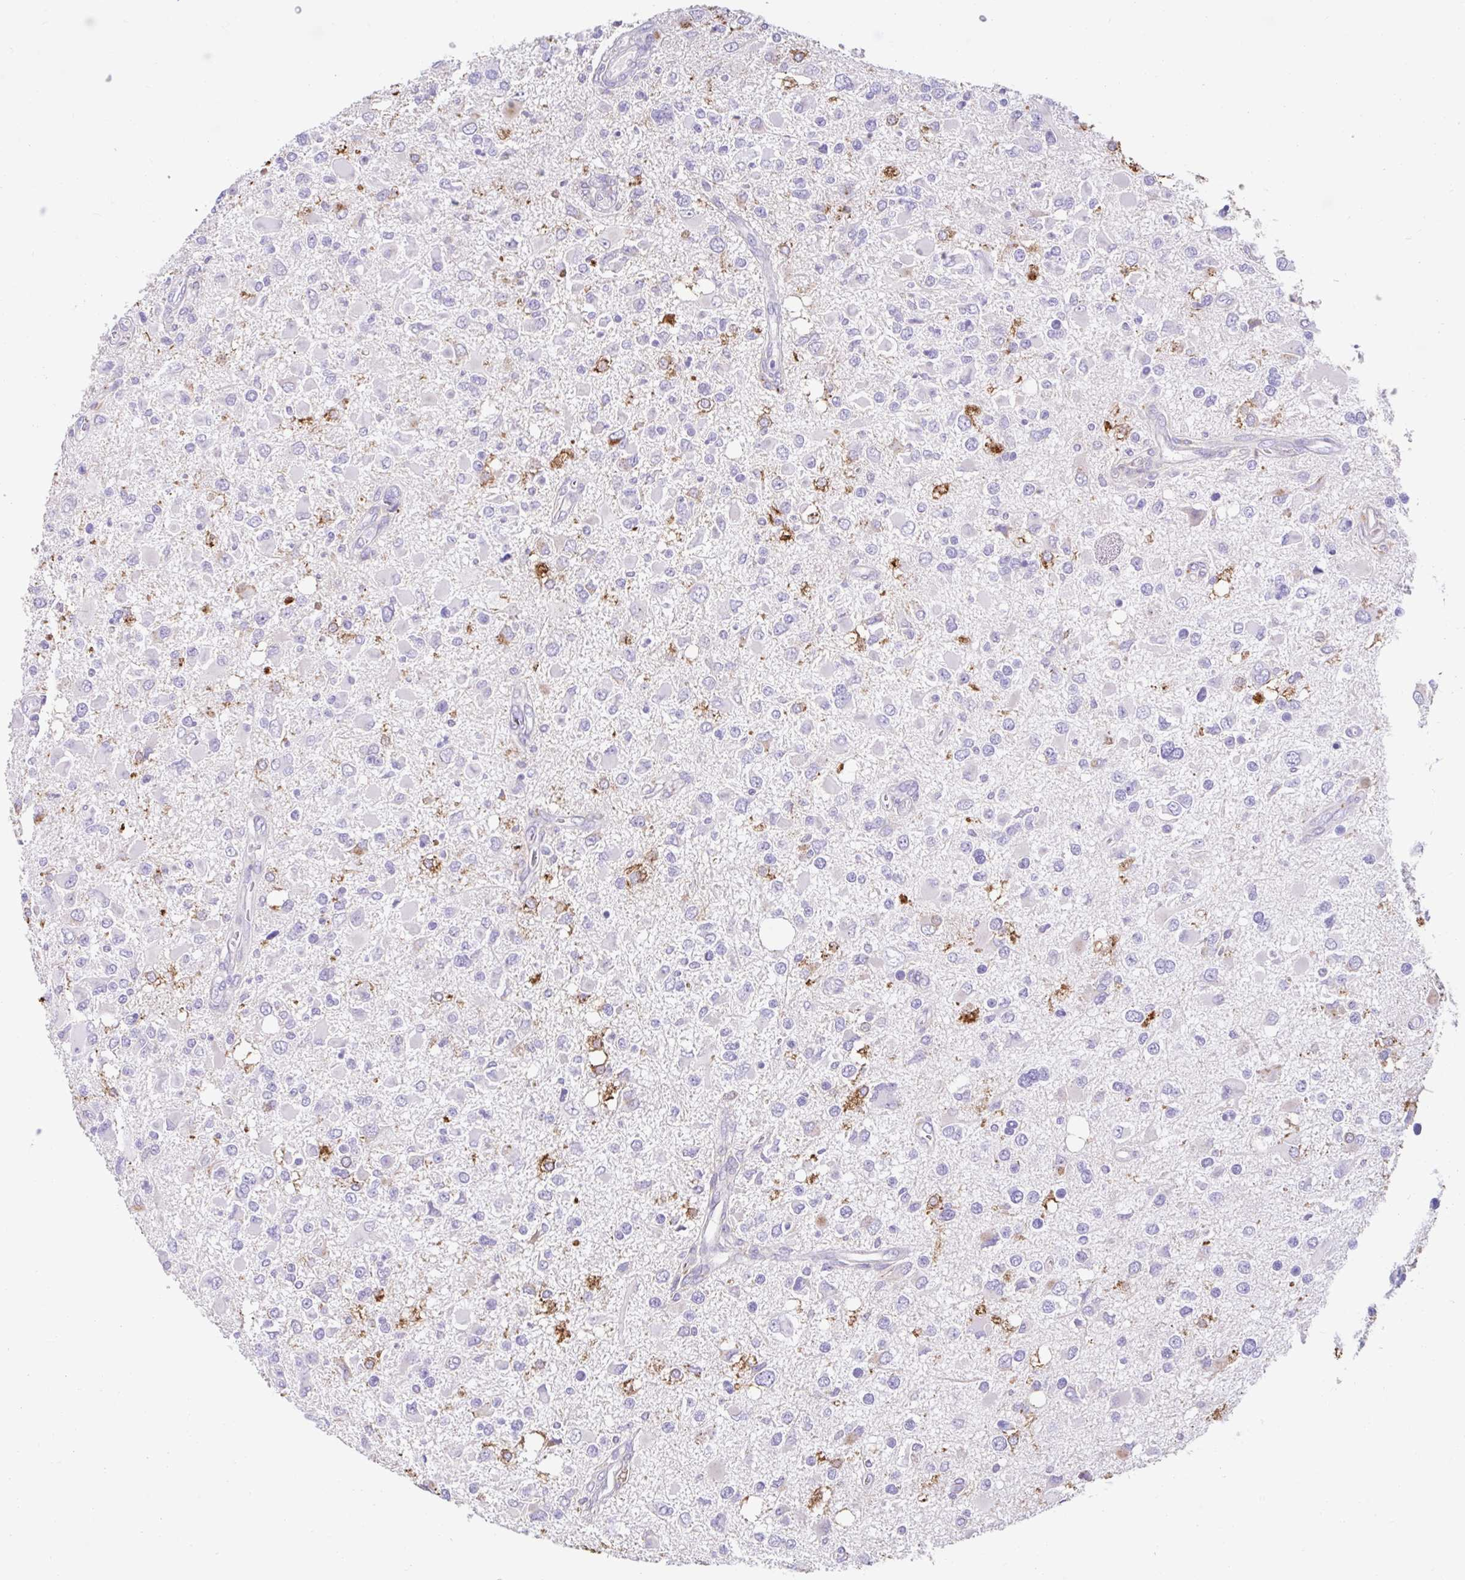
{"staining": {"intensity": "moderate", "quantity": "<25%", "location": "cytoplasmic/membranous"}, "tissue": "glioma", "cell_type": "Tumor cells", "image_type": "cancer", "snomed": [{"axis": "morphology", "description": "Glioma, malignant, High grade"}, {"axis": "topography", "description": "Brain"}], "caption": "Protein staining of glioma tissue displays moderate cytoplasmic/membranous staining in about <25% of tumor cells. The protein is shown in brown color, while the nuclei are stained blue.", "gene": "ZNF33A", "patient": {"sex": "male", "age": 53}}